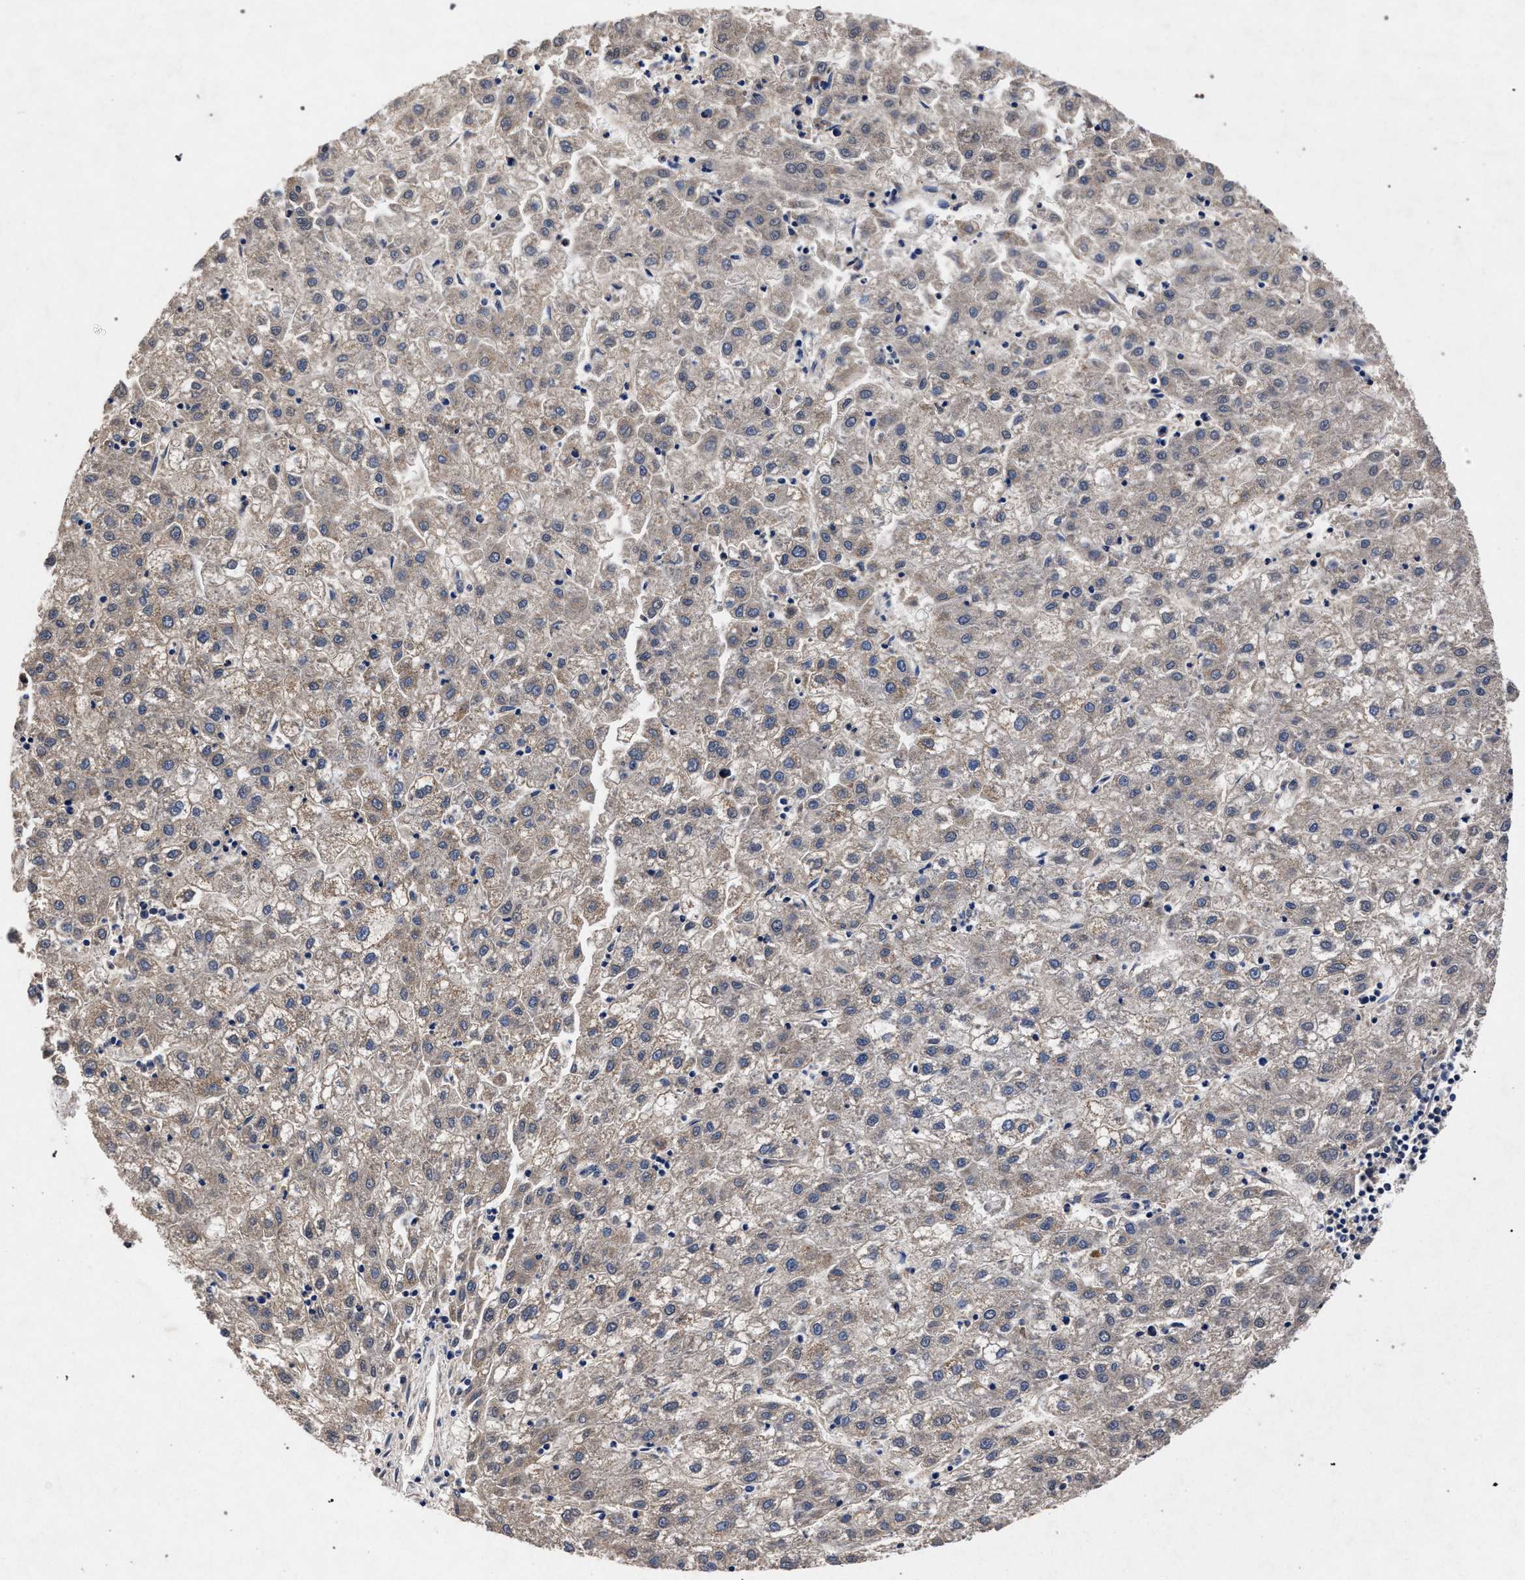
{"staining": {"intensity": "weak", "quantity": ">75%", "location": "cytoplasmic/membranous"}, "tissue": "liver cancer", "cell_type": "Tumor cells", "image_type": "cancer", "snomed": [{"axis": "morphology", "description": "Carcinoma, Hepatocellular, NOS"}, {"axis": "topography", "description": "Liver"}], "caption": "Protein staining shows weak cytoplasmic/membranous expression in about >75% of tumor cells in hepatocellular carcinoma (liver).", "gene": "HSD17B14", "patient": {"sex": "male", "age": 72}}